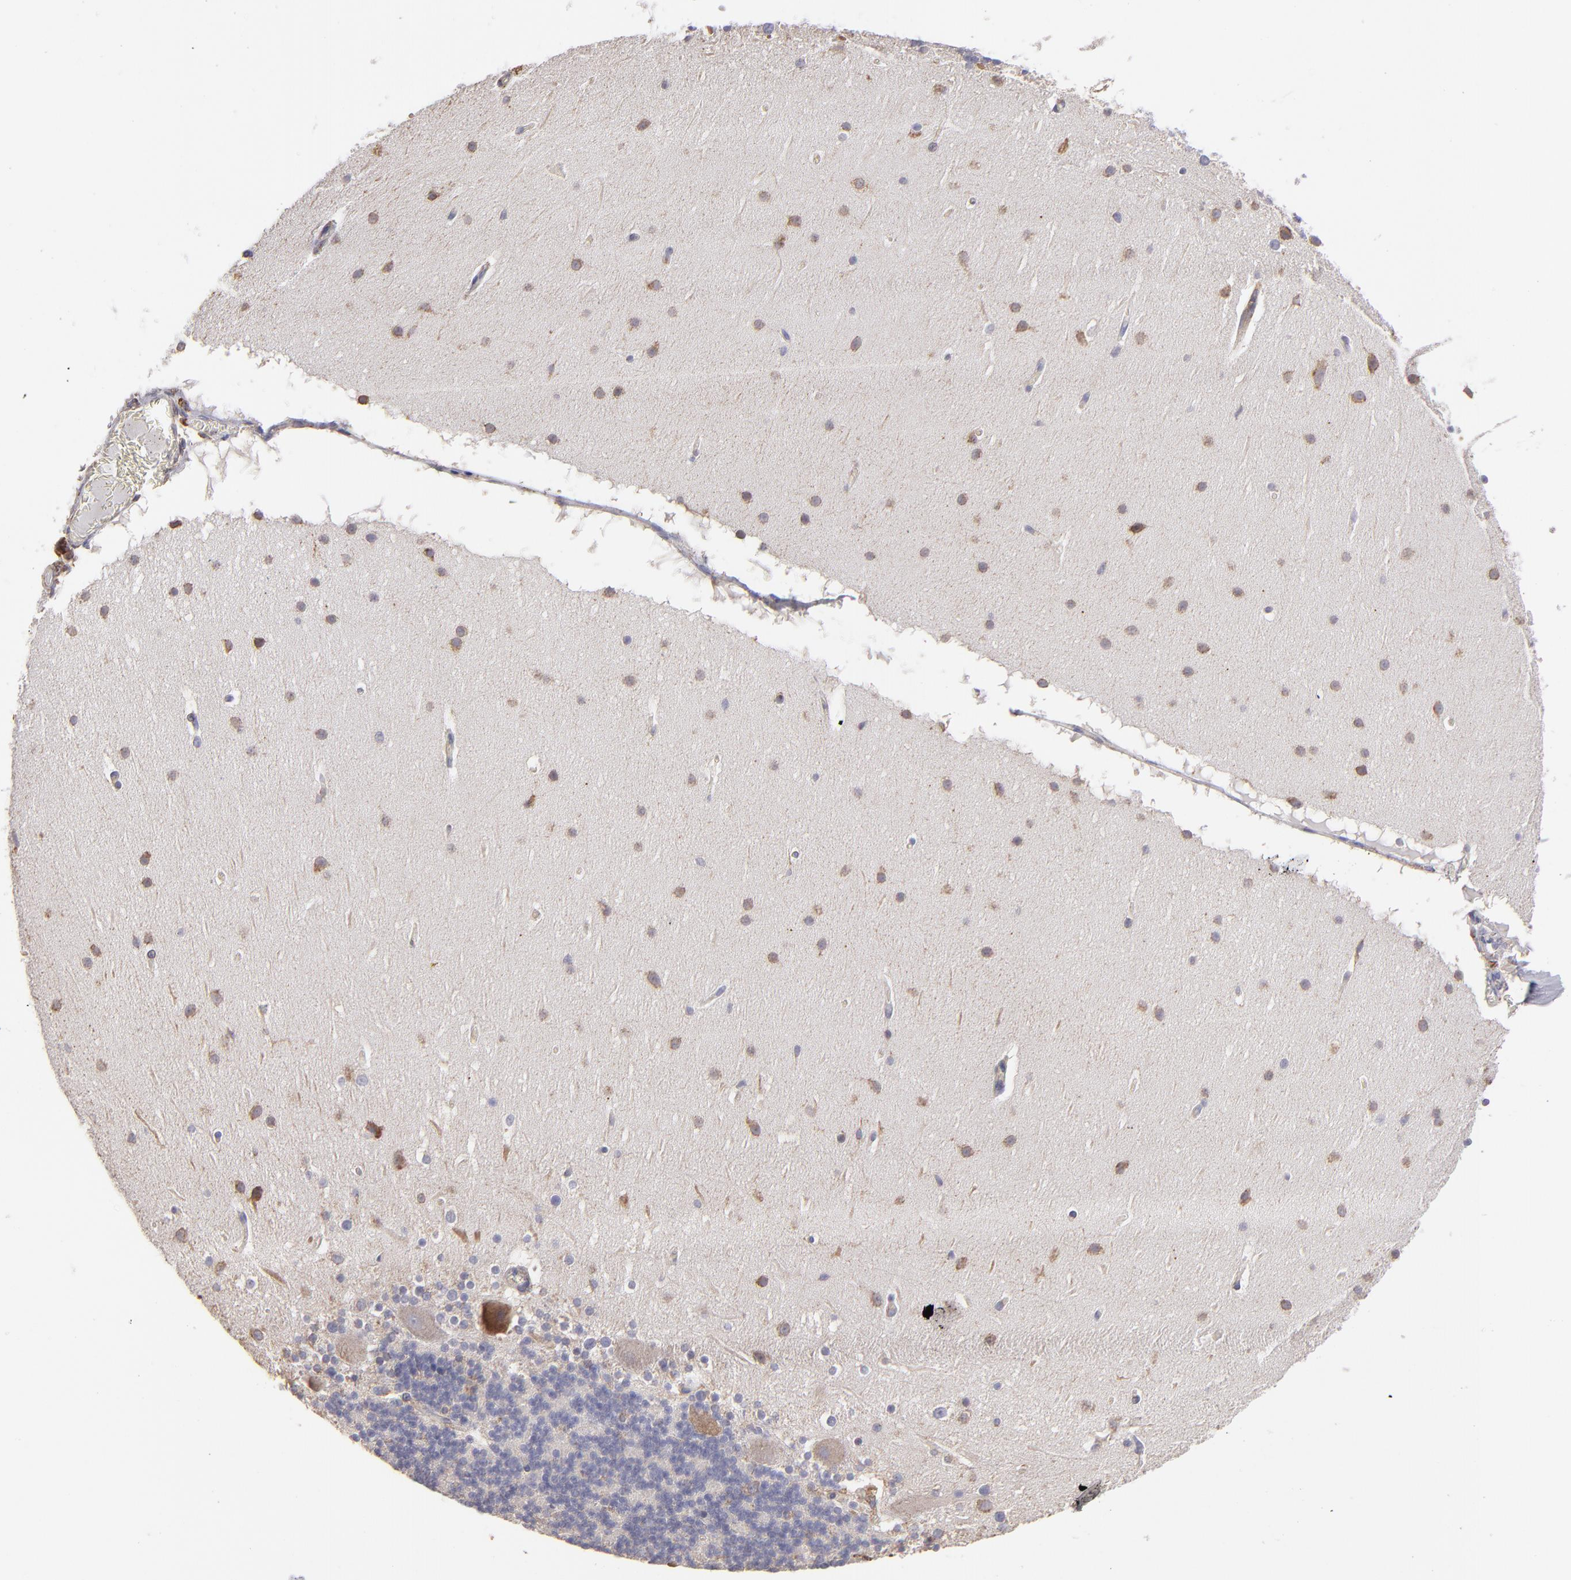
{"staining": {"intensity": "negative", "quantity": "none", "location": "none"}, "tissue": "cerebellum", "cell_type": "Cells in granular layer", "image_type": "normal", "snomed": [{"axis": "morphology", "description": "Normal tissue, NOS"}, {"axis": "topography", "description": "Cerebellum"}], "caption": "Cells in granular layer show no significant expression in benign cerebellum. (DAB immunohistochemistry with hematoxylin counter stain).", "gene": "CALR", "patient": {"sex": "female", "age": 19}}